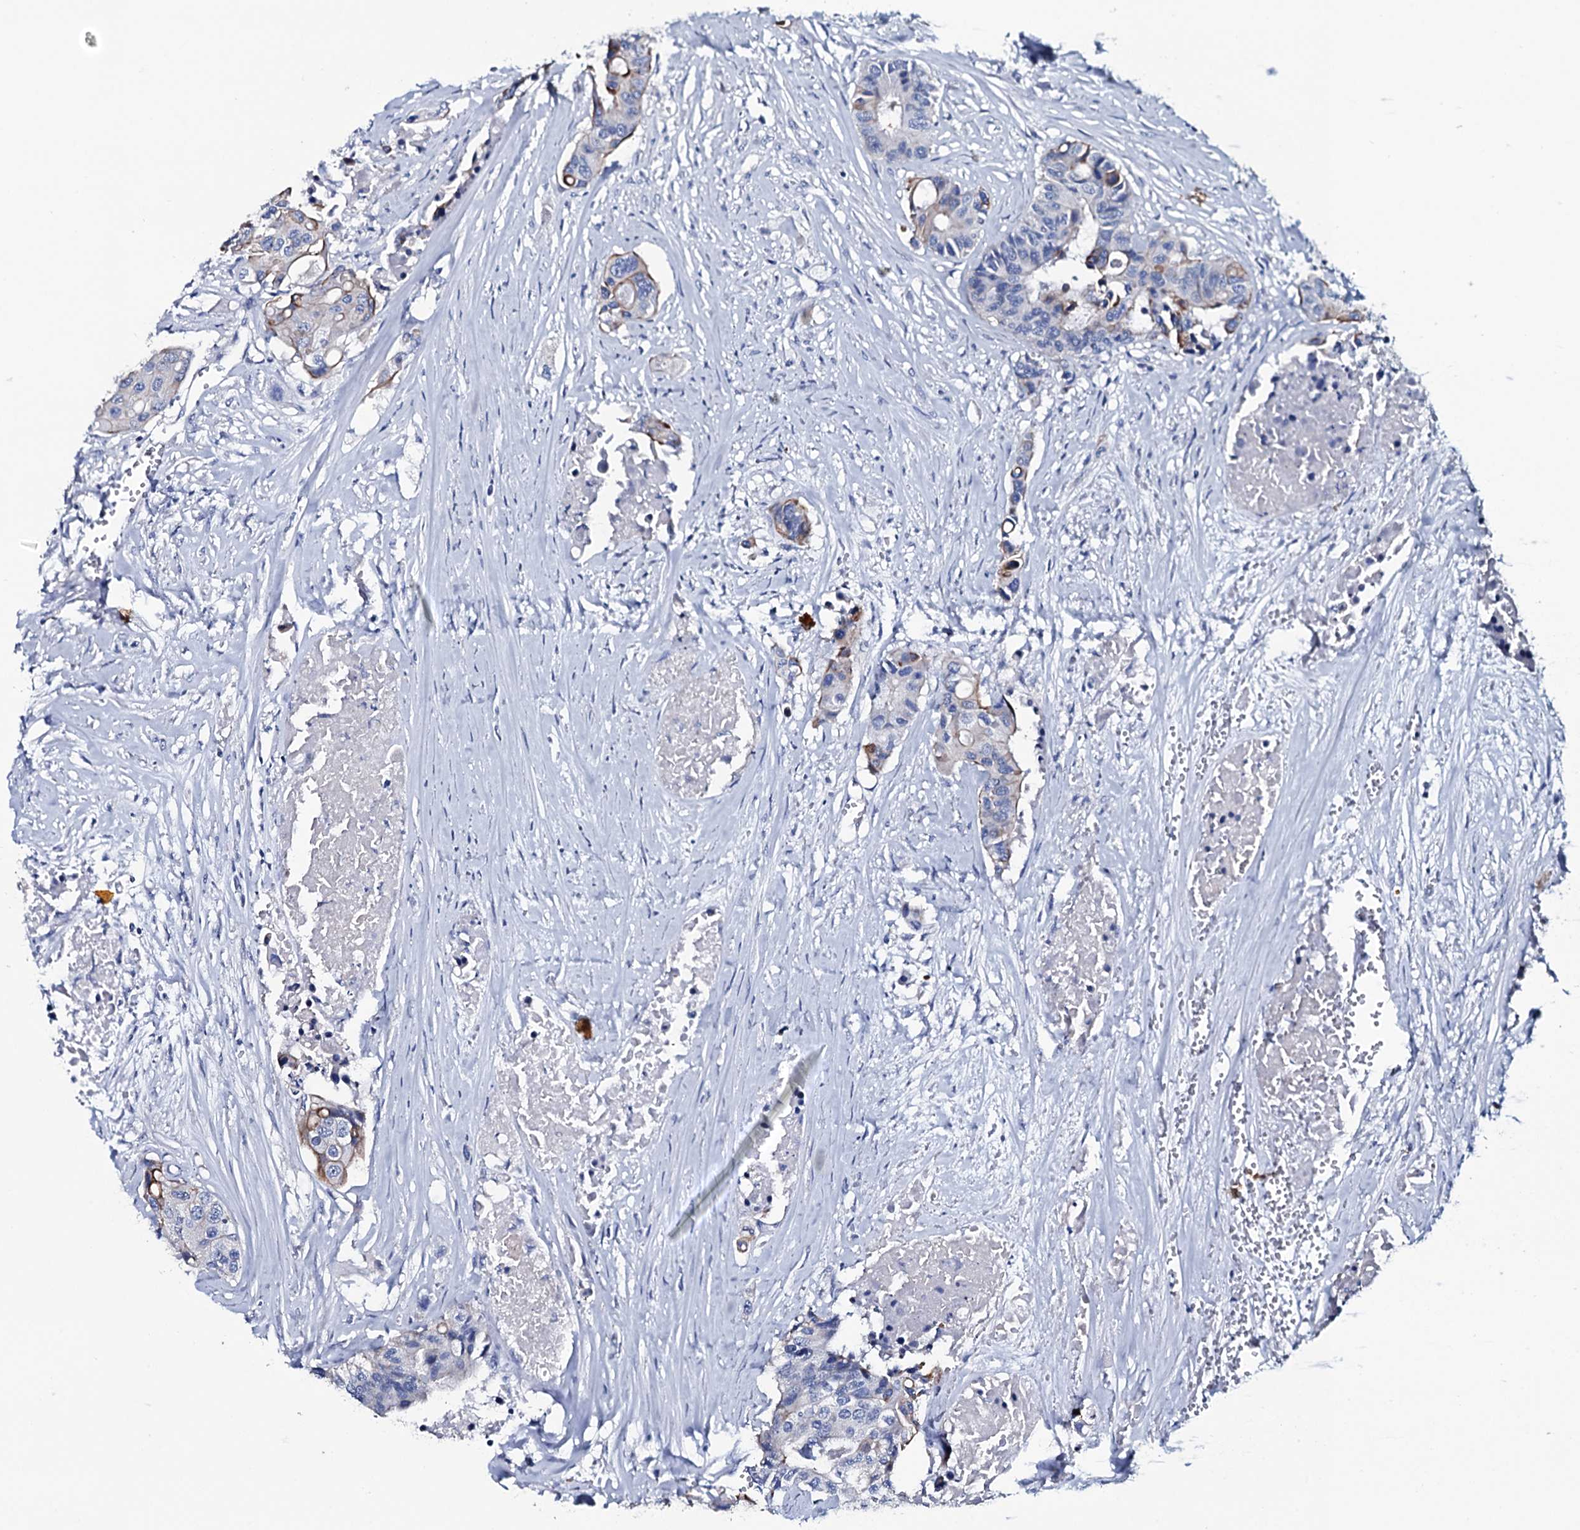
{"staining": {"intensity": "negative", "quantity": "none", "location": "none"}, "tissue": "colorectal cancer", "cell_type": "Tumor cells", "image_type": "cancer", "snomed": [{"axis": "morphology", "description": "Adenocarcinoma, NOS"}, {"axis": "topography", "description": "Colon"}], "caption": "Human colorectal cancer (adenocarcinoma) stained for a protein using immunohistochemistry demonstrates no positivity in tumor cells.", "gene": "GYS2", "patient": {"sex": "male", "age": 77}}